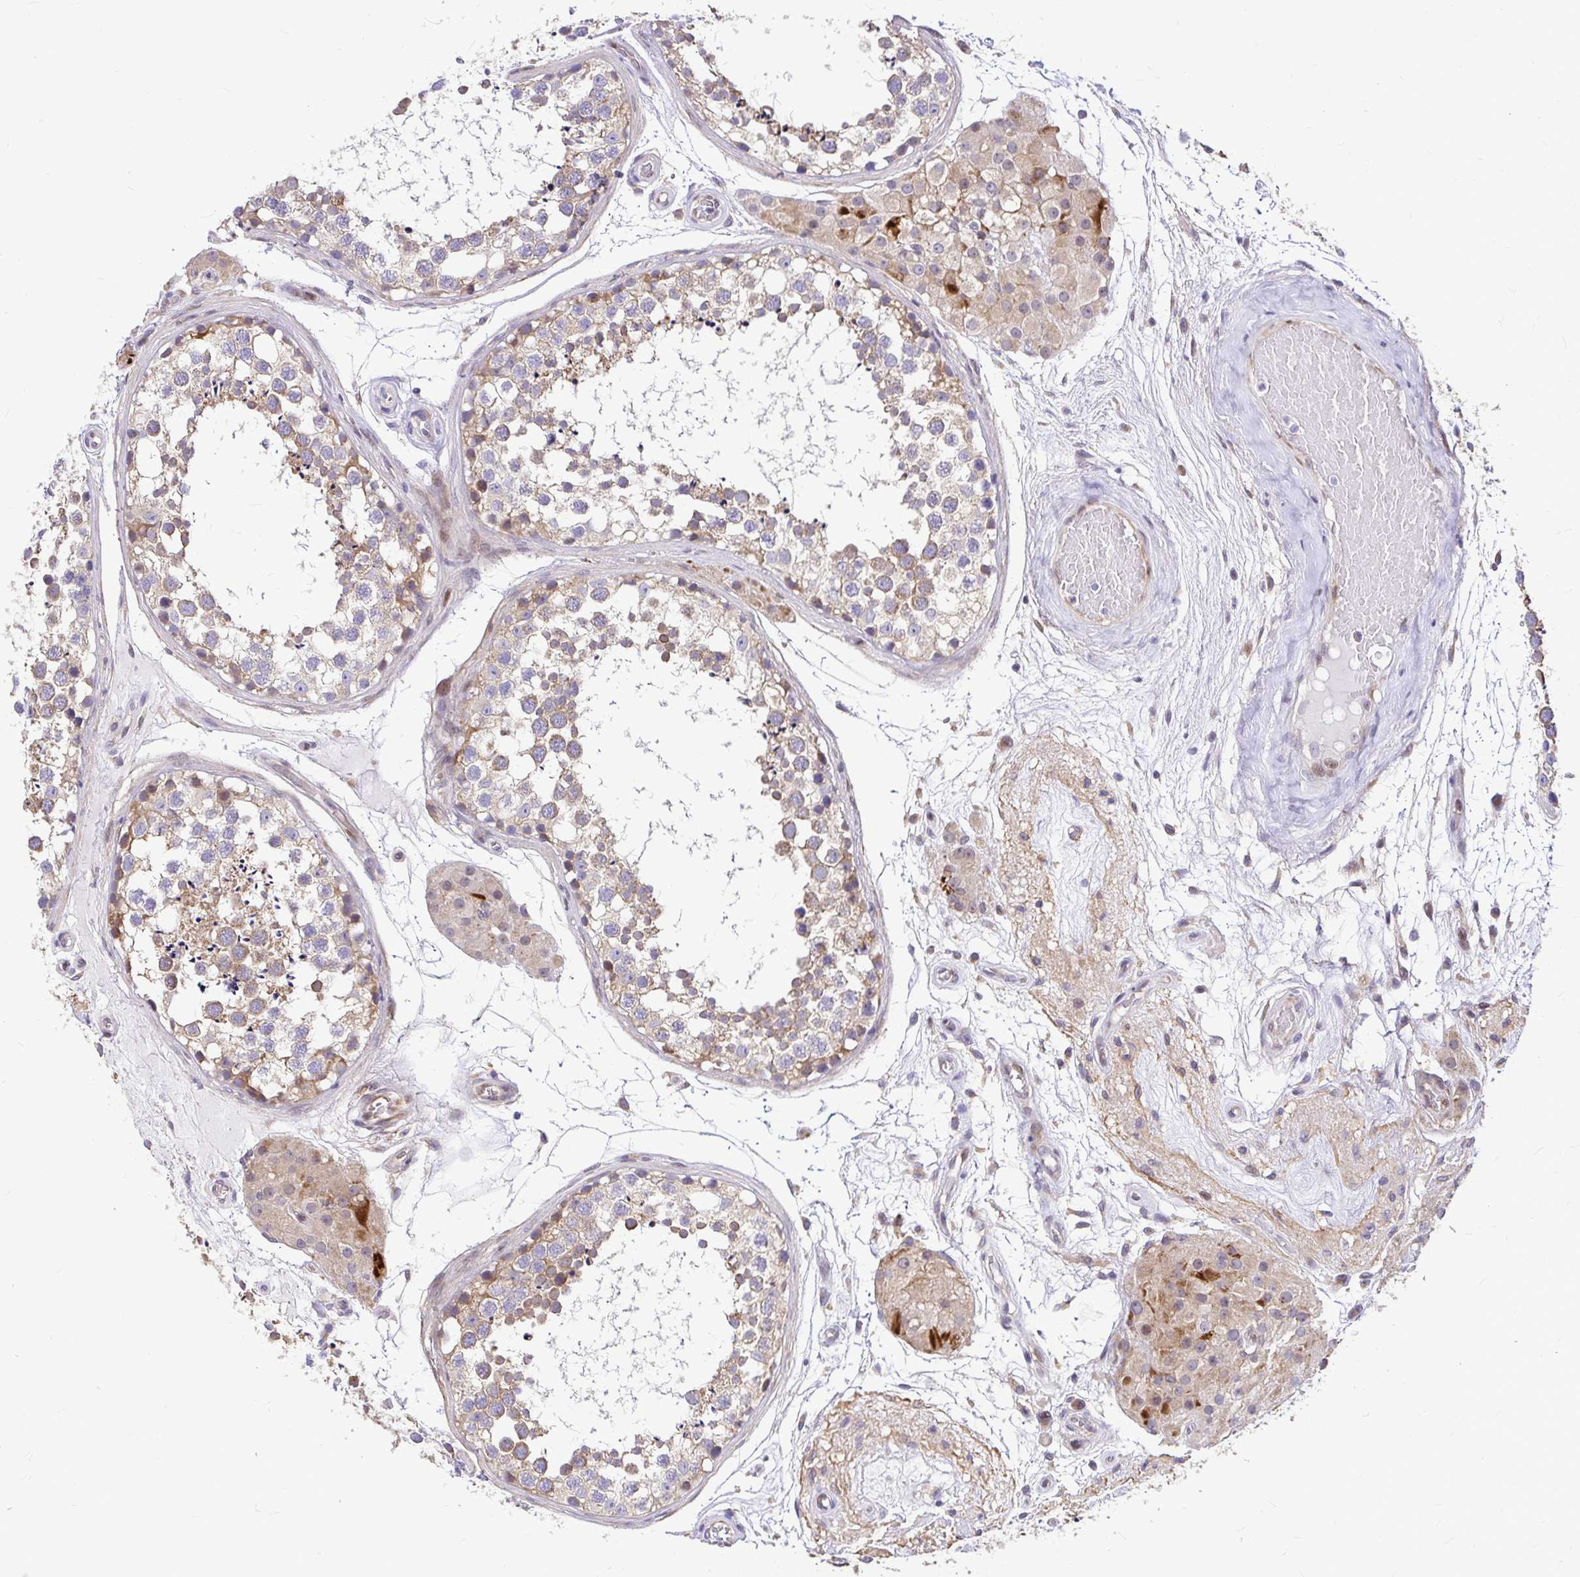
{"staining": {"intensity": "weak", "quantity": "25%-75%", "location": "cytoplasmic/membranous"}, "tissue": "testis", "cell_type": "Cells in seminiferous ducts", "image_type": "normal", "snomed": [{"axis": "morphology", "description": "Normal tissue, NOS"}, {"axis": "morphology", "description": "Seminoma, NOS"}, {"axis": "topography", "description": "Testis"}], "caption": "Brown immunohistochemical staining in benign testis demonstrates weak cytoplasmic/membranous expression in about 25%-75% of cells in seminiferous ducts.", "gene": "GABBR2", "patient": {"sex": "male", "age": 65}}